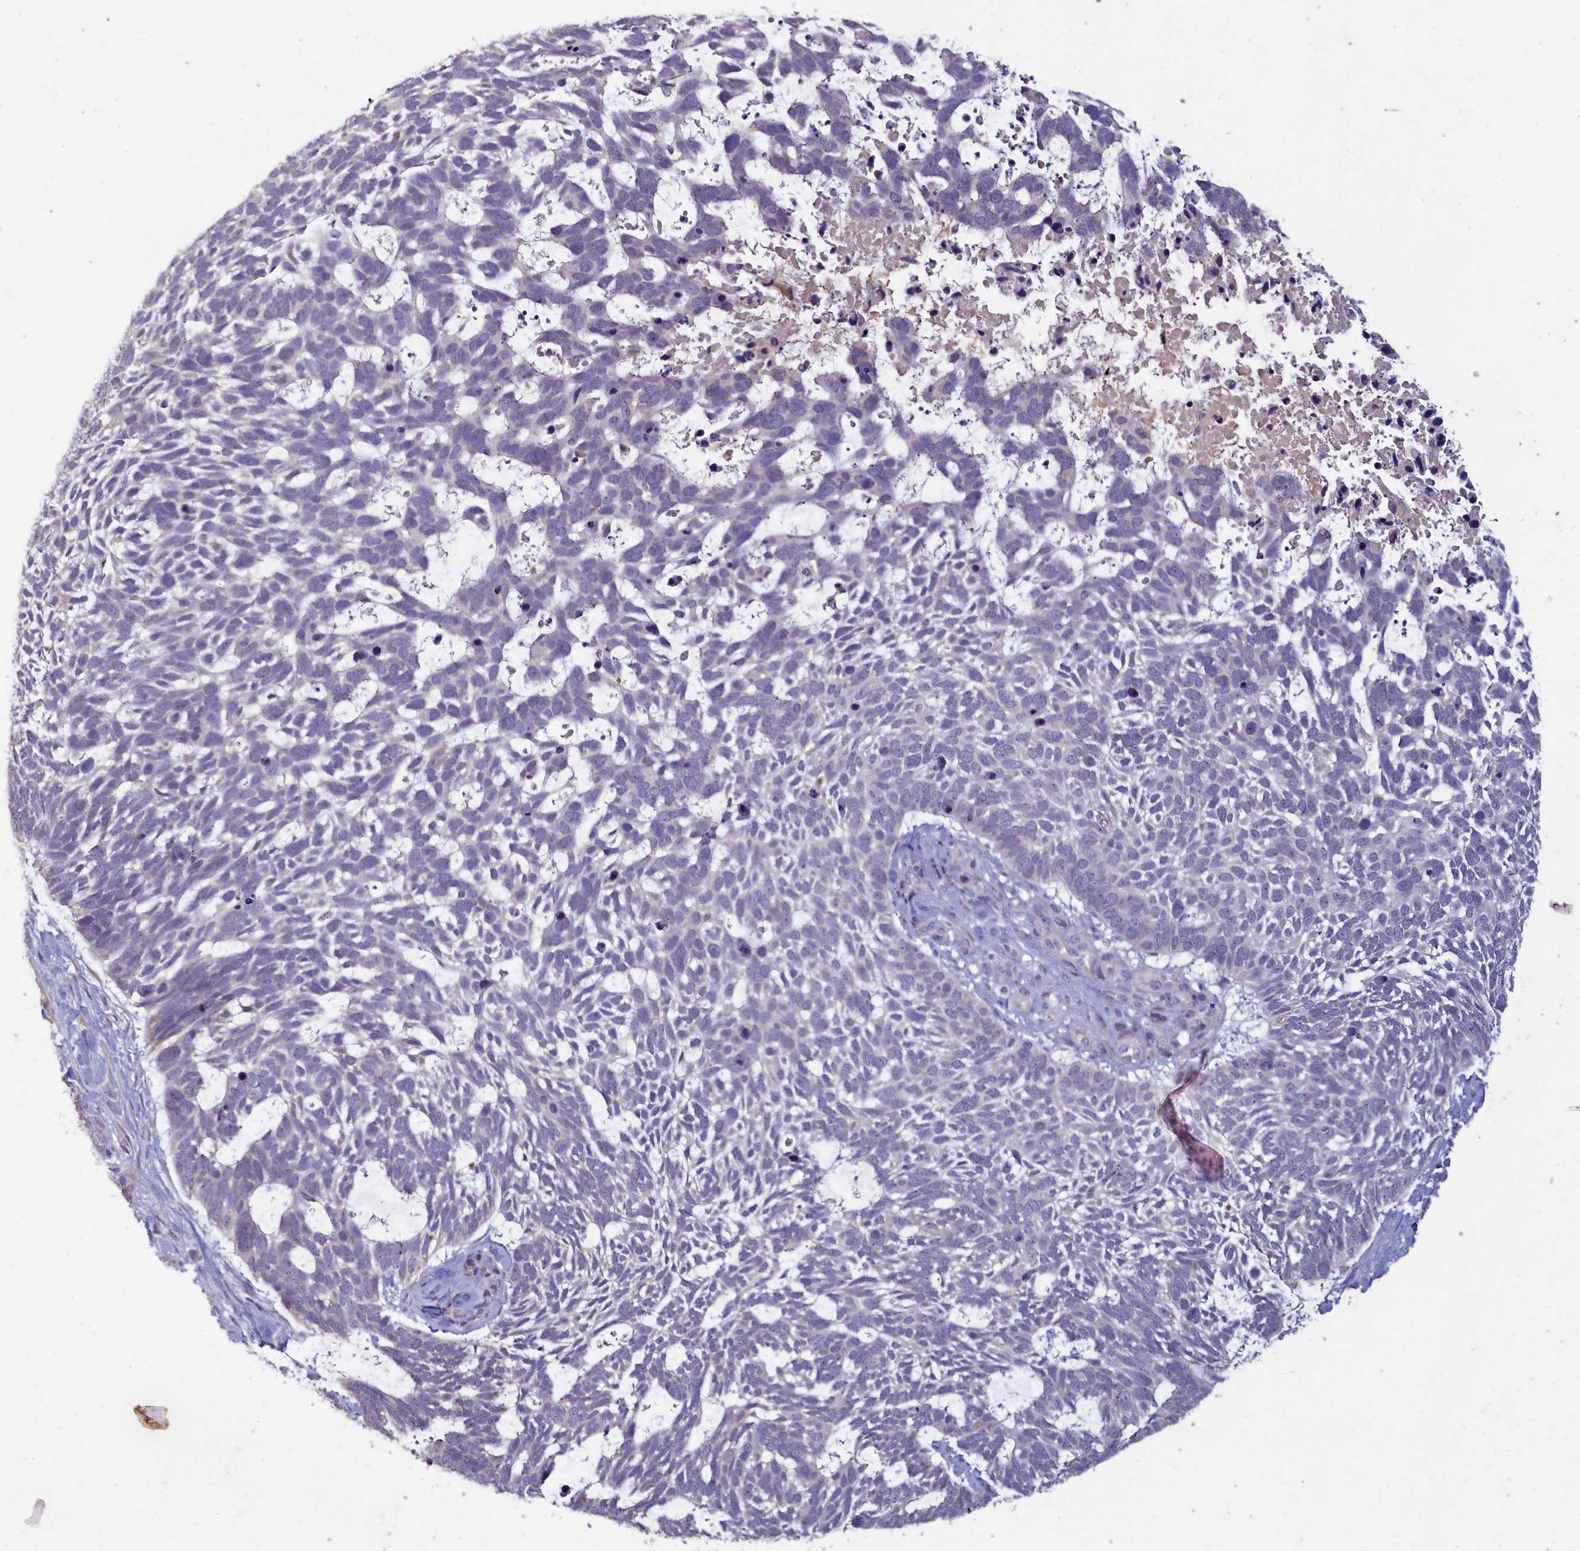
{"staining": {"intensity": "negative", "quantity": "none", "location": "none"}, "tissue": "skin cancer", "cell_type": "Tumor cells", "image_type": "cancer", "snomed": [{"axis": "morphology", "description": "Basal cell carcinoma"}, {"axis": "topography", "description": "Skin"}], "caption": "Immunohistochemical staining of skin cancer (basal cell carcinoma) demonstrates no significant expression in tumor cells.", "gene": "ATF7IP2", "patient": {"sex": "male", "age": 88}}